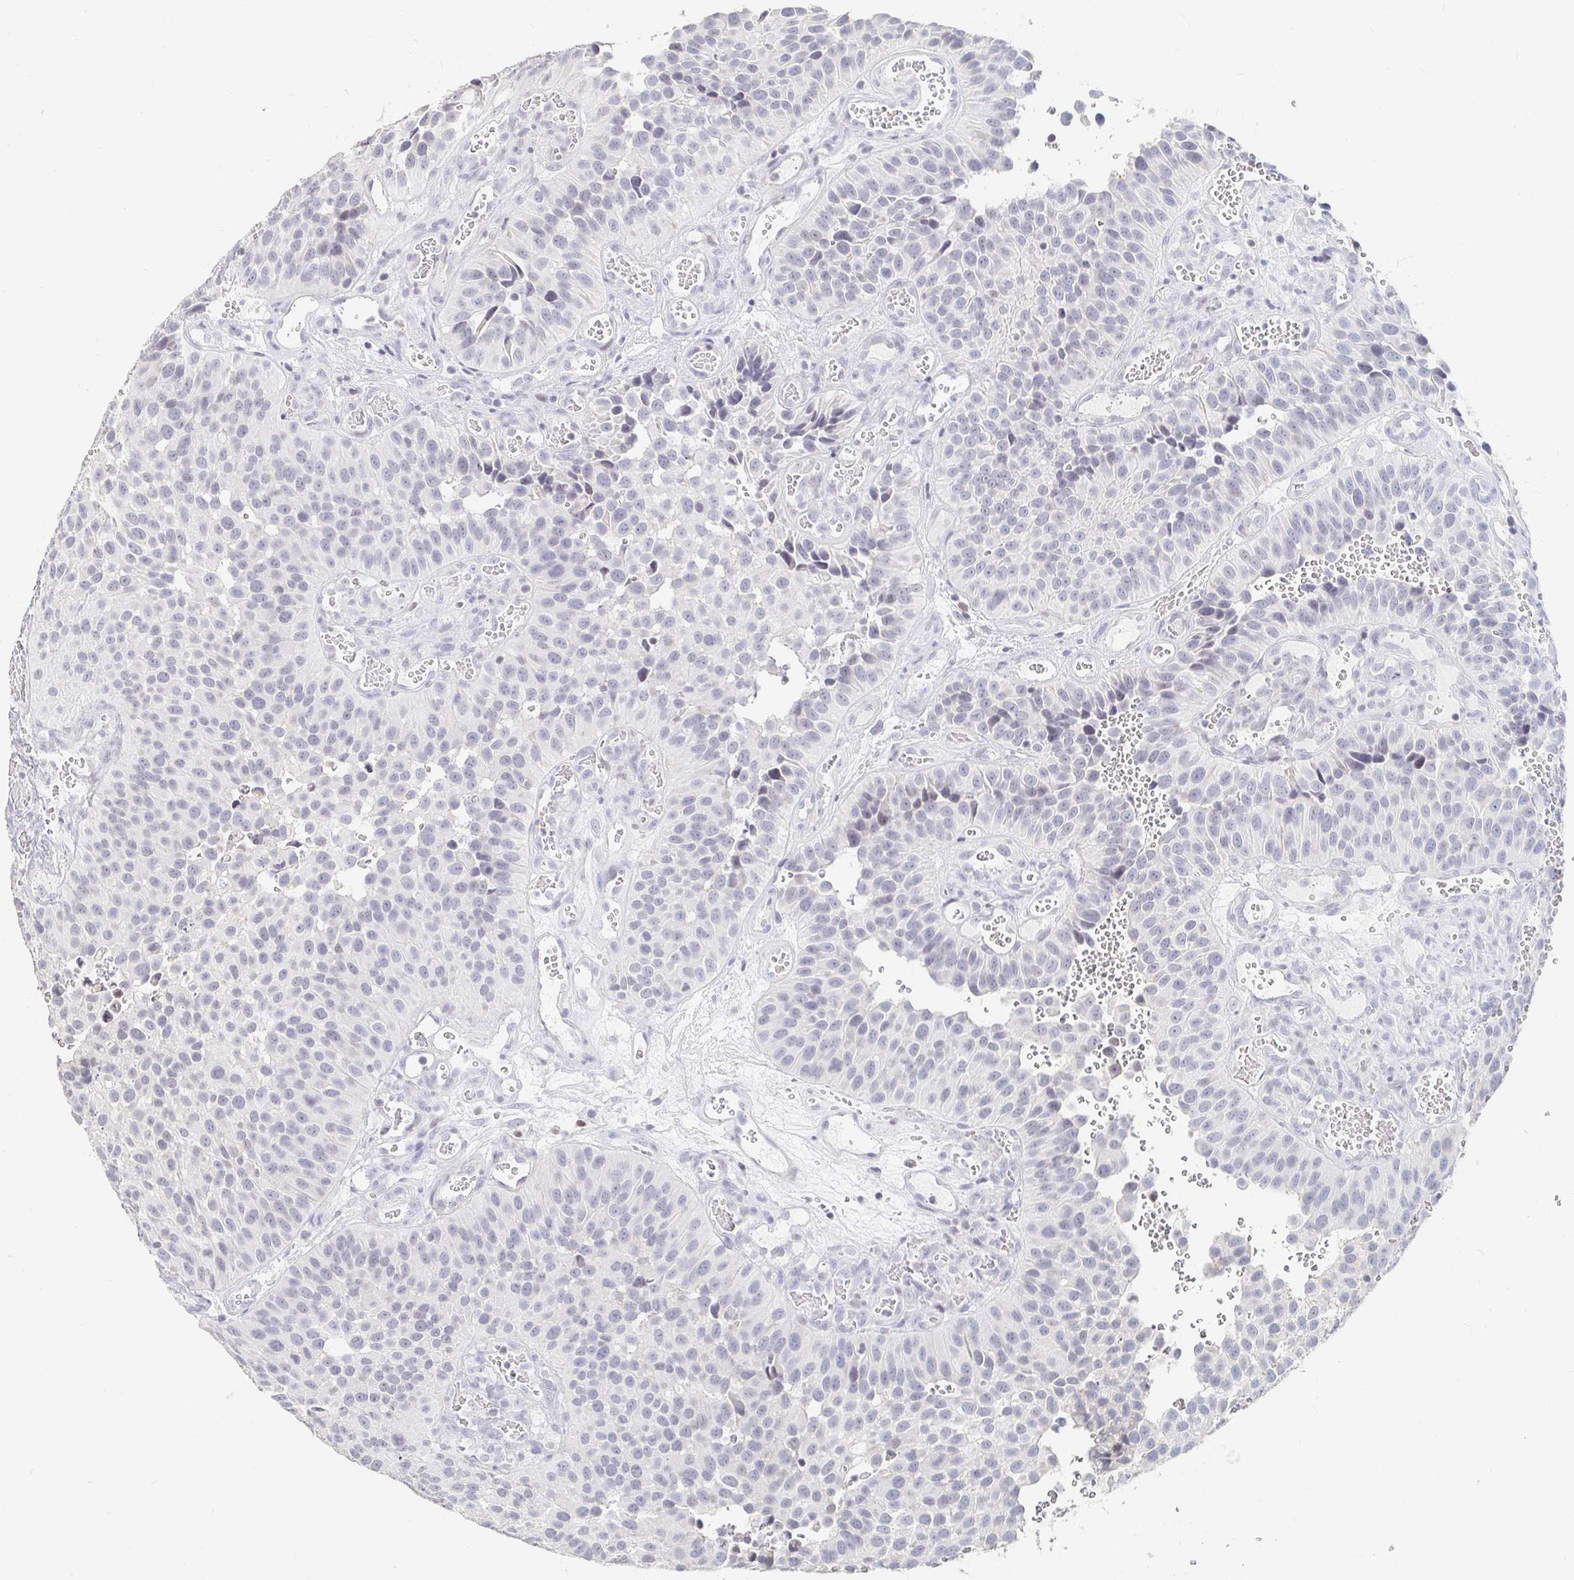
{"staining": {"intensity": "negative", "quantity": "none", "location": "none"}, "tissue": "urothelial cancer", "cell_type": "Tumor cells", "image_type": "cancer", "snomed": [{"axis": "morphology", "description": "Urothelial carcinoma, Low grade"}, {"axis": "topography", "description": "Urinary bladder"}], "caption": "Histopathology image shows no significant protein expression in tumor cells of urothelial cancer. Brightfield microscopy of immunohistochemistry stained with DAB (3,3'-diaminobenzidine) (brown) and hematoxylin (blue), captured at high magnification.", "gene": "NME9", "patient": {"sex": "male", "age": 76}}